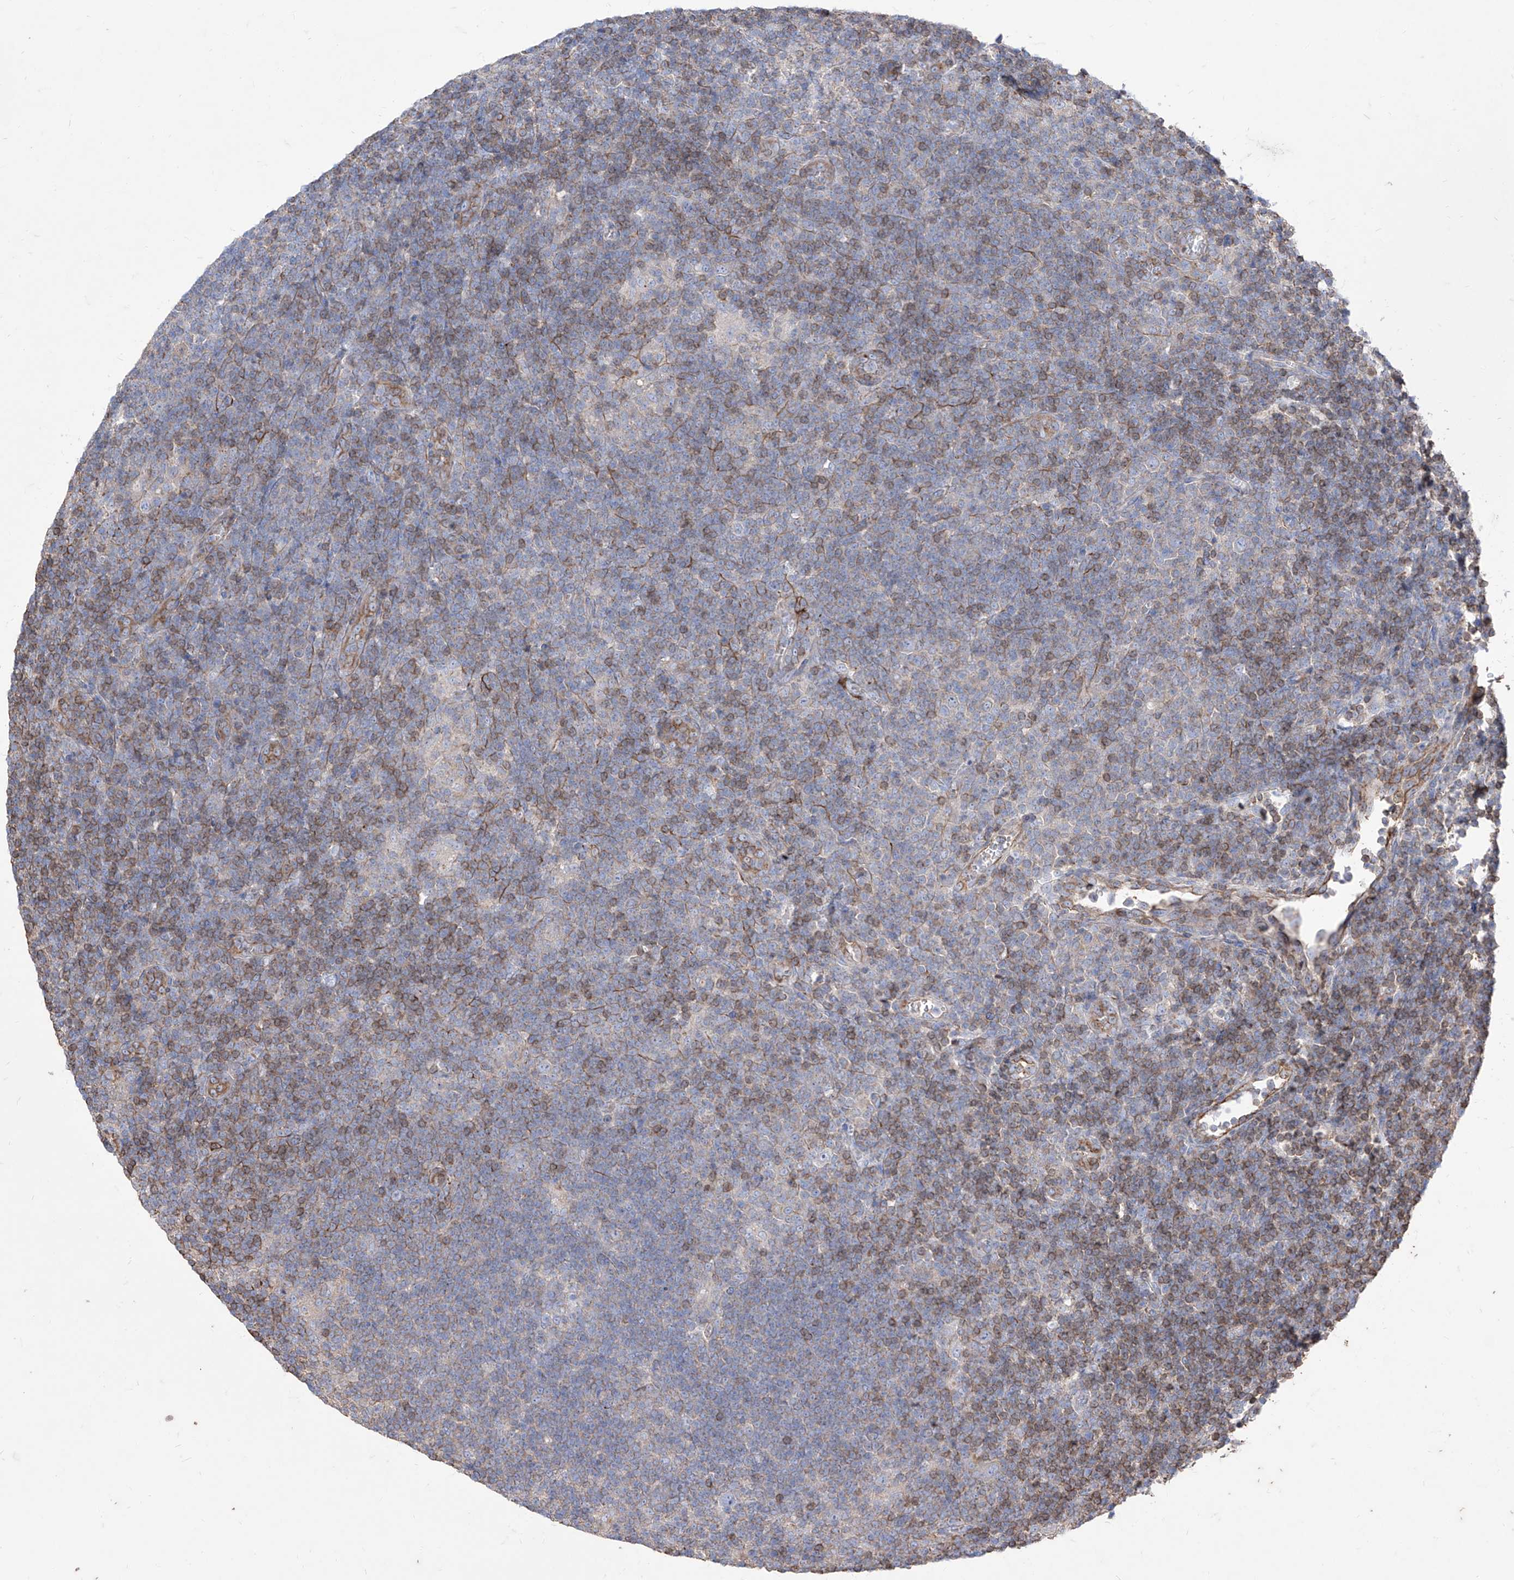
{"staining": {"intensity": "negative", "quantity": "none", "location": "none"}, "tissue": "lymphoma", "cell_type": "Tumor cells", "image_type": "cancer", "snomed": [{"axis": "morphology", "description": "Hodgkin's disease, NOS"}, {"axis": "topography", "description": "Lymph node"}], "caption": "Tumor cells are negative for protein expression in human lymphoma.", "gene": "C1orf74", "patient": {"sex": "female", "age": 57}}